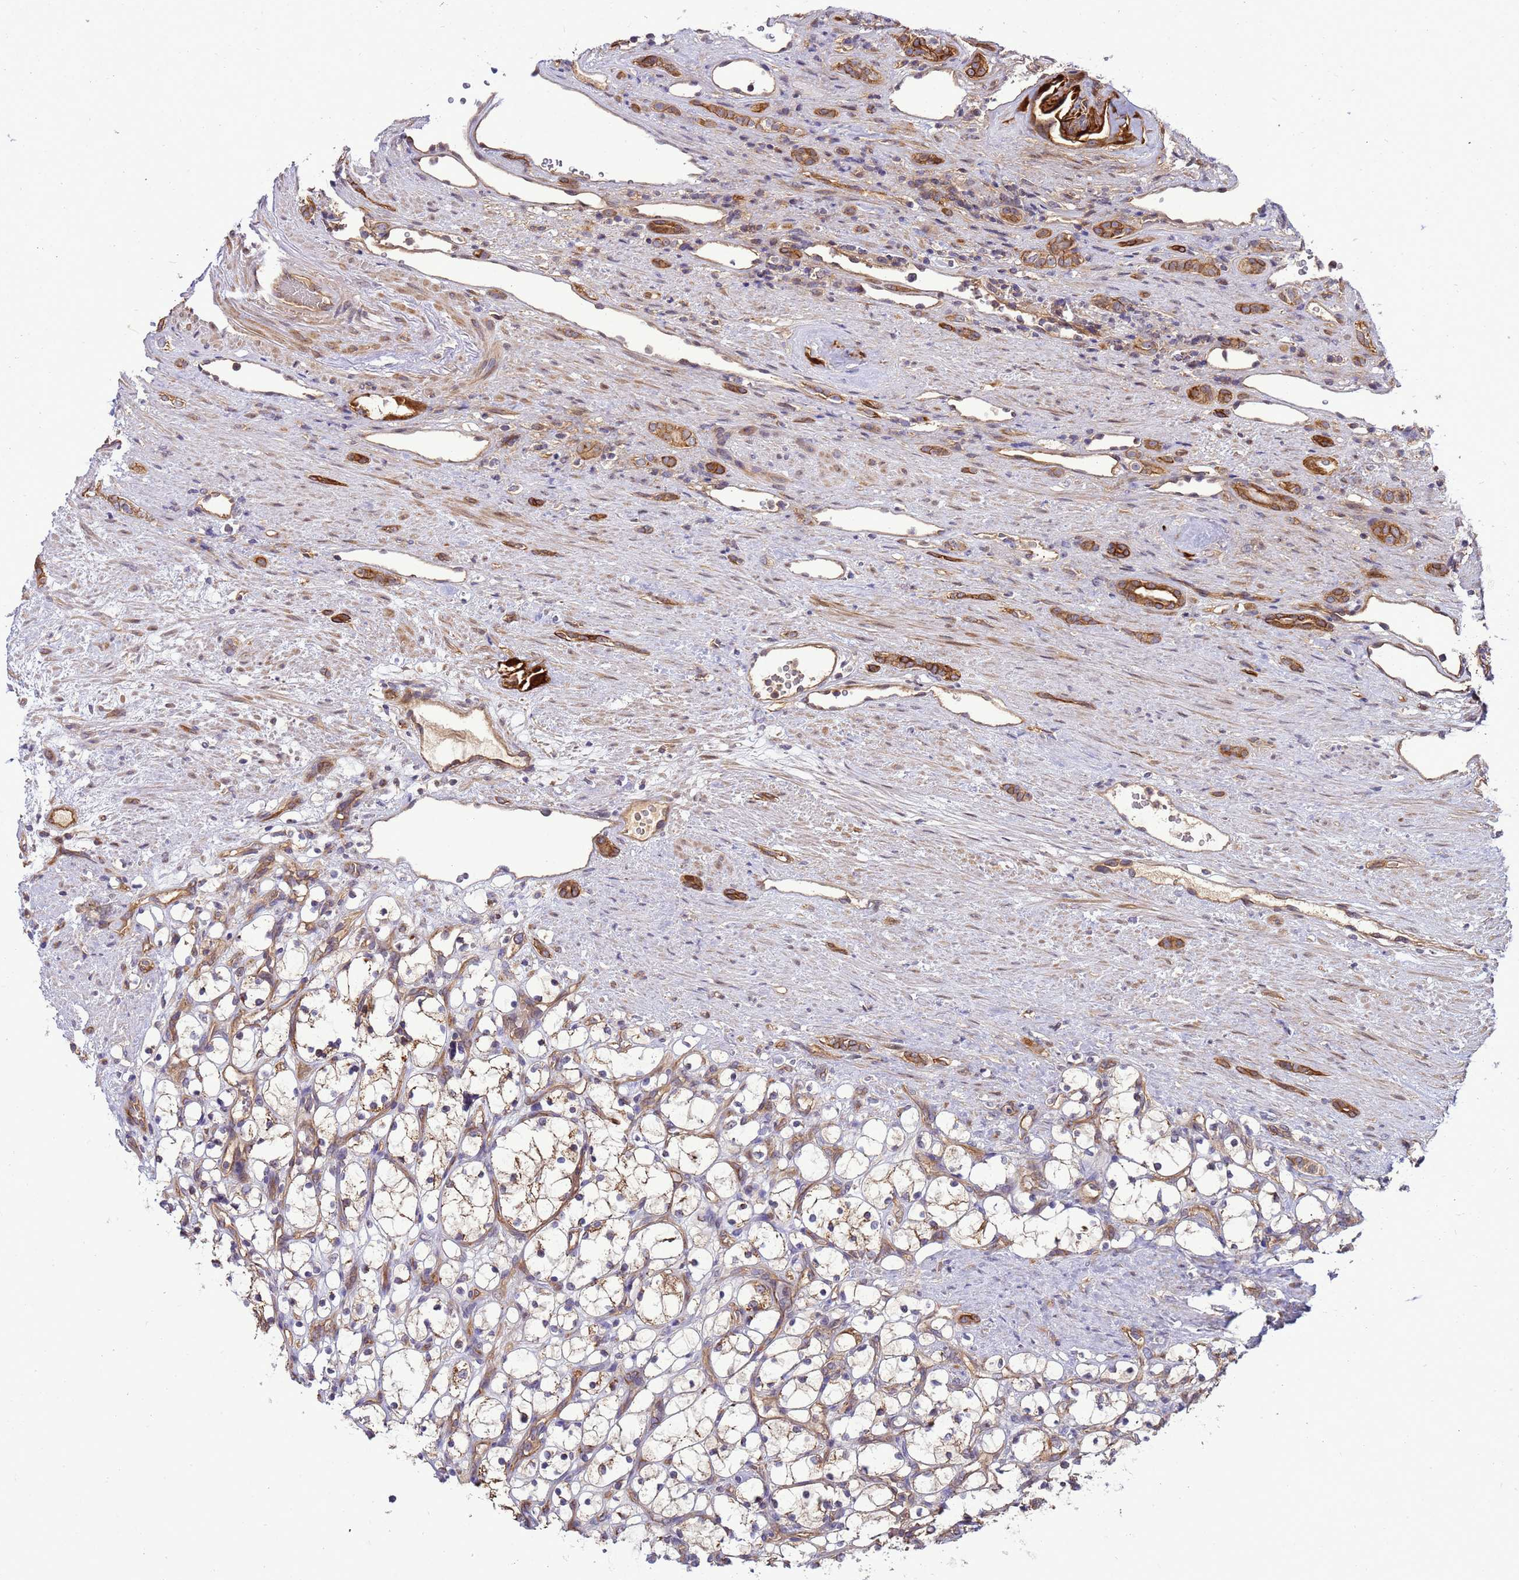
{"staining": {"intensity": "moderate", "quantity": "<25%", "location": "cytoplasmic/membranous"}, "tissue": "renal cancer", "cell_type": "Tumor cells", "image_type": "cancer", "snomed": [{"axis": "morphology", "description": "Adenocarcinoma, NOS"}, {"axis": "topography", "description": "Kidney"}], "caption": "An image of renal cancer stained for a protein reveals moderate cytoplasmic/membranous brown staining in tumor cells. (brown staining indicates protein expression, while blue staining denotes nuclei).", "gene": "SMCO3", "patient": {"sex": "female", "age": 69}}